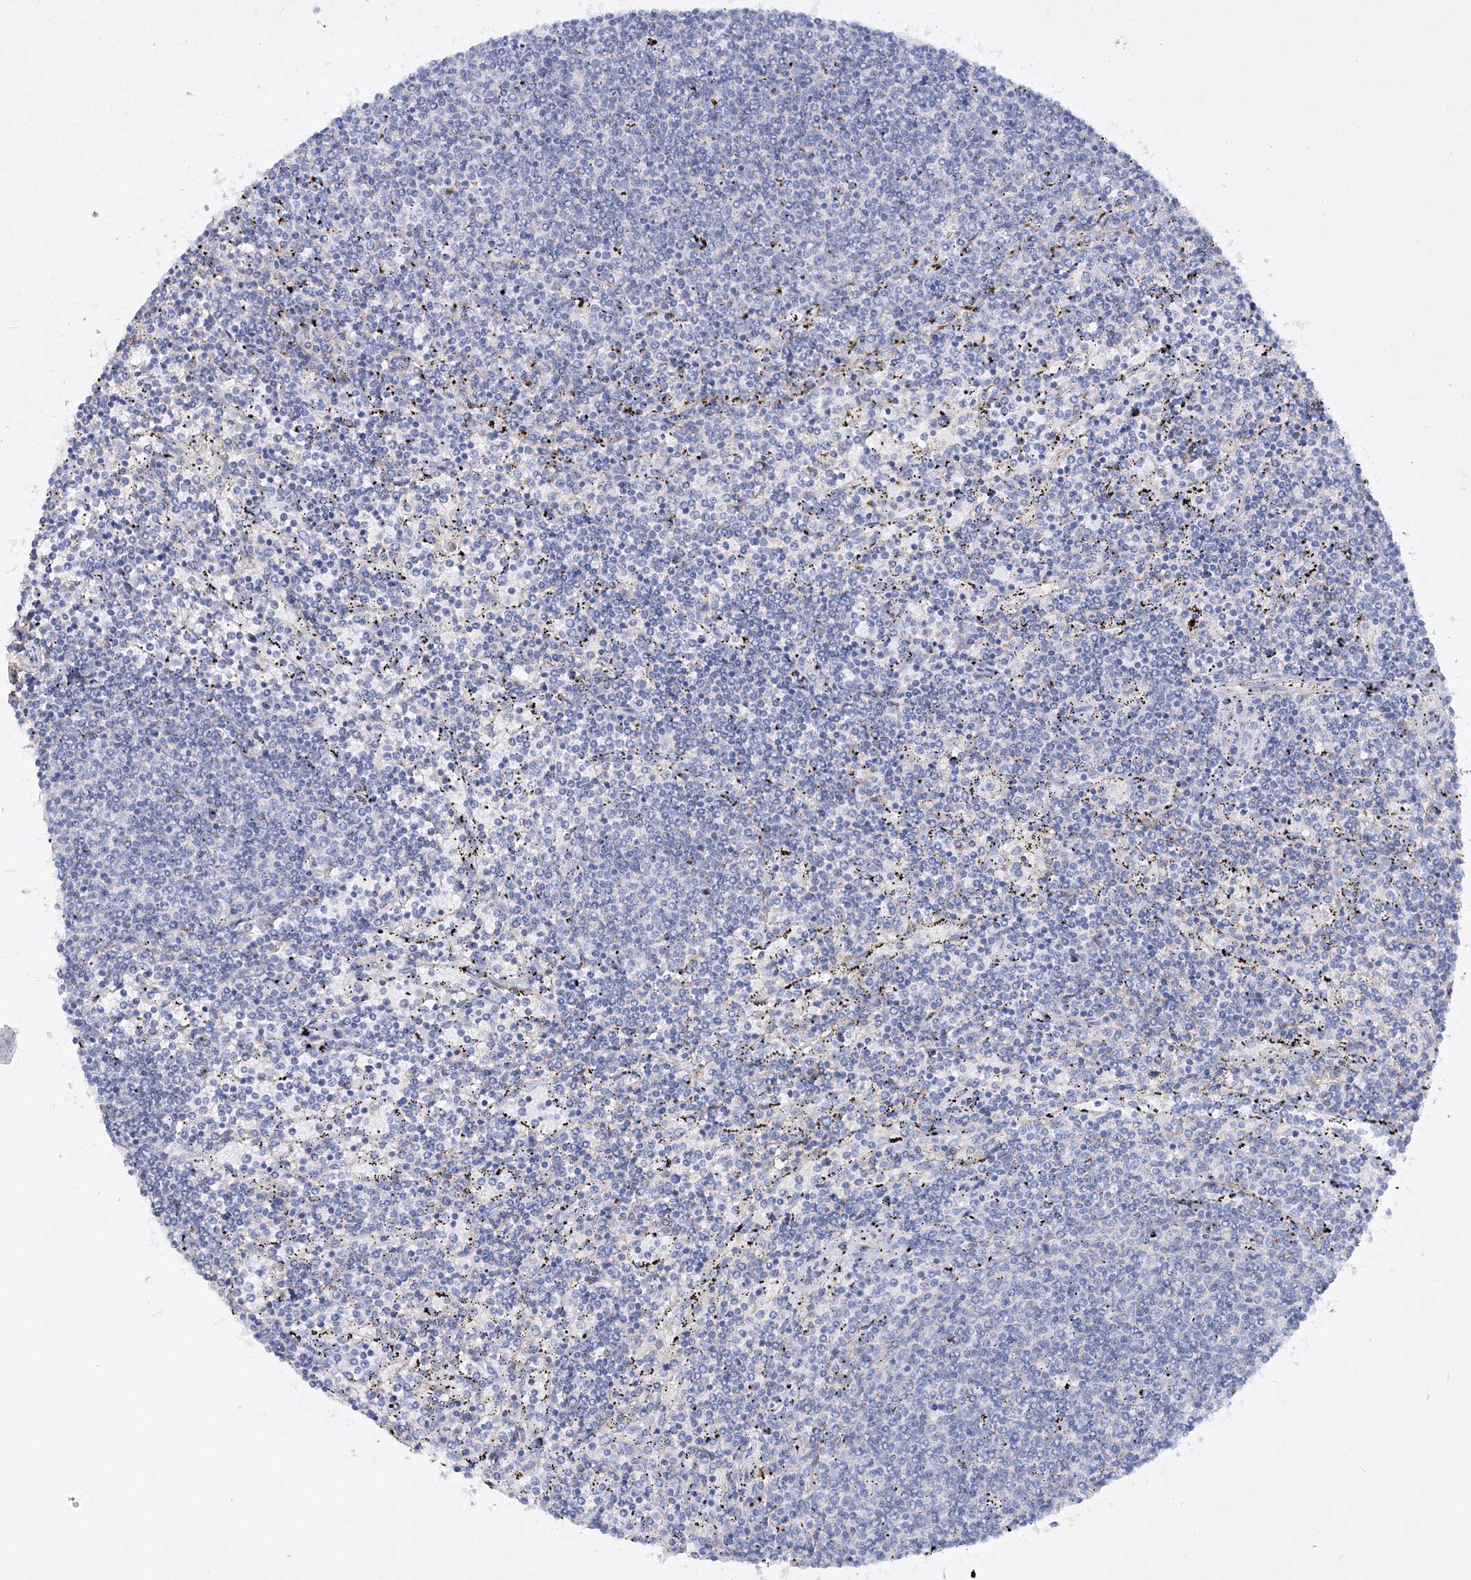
{"staining": {"intensity": "negative", "quantity": "none", "location": "none"}, "tissue": "lymphoma", "cell_type": "Tumor cells", "image_type": "cancer", "snomed": [{"axis": "morphology", "description": "Malignant lymphoma, non-Hodgkin's type, Low grade"}, {"axis": "topography", "description": "Spleen"}], "caption": "Low-grade malignant lymphoma, non-Hodgkin's type was stained to show a protein in brown. There is no significant staining in tumor cells.", "gene": "RTN2", "patient": {"sex": "female", "age": 50}}